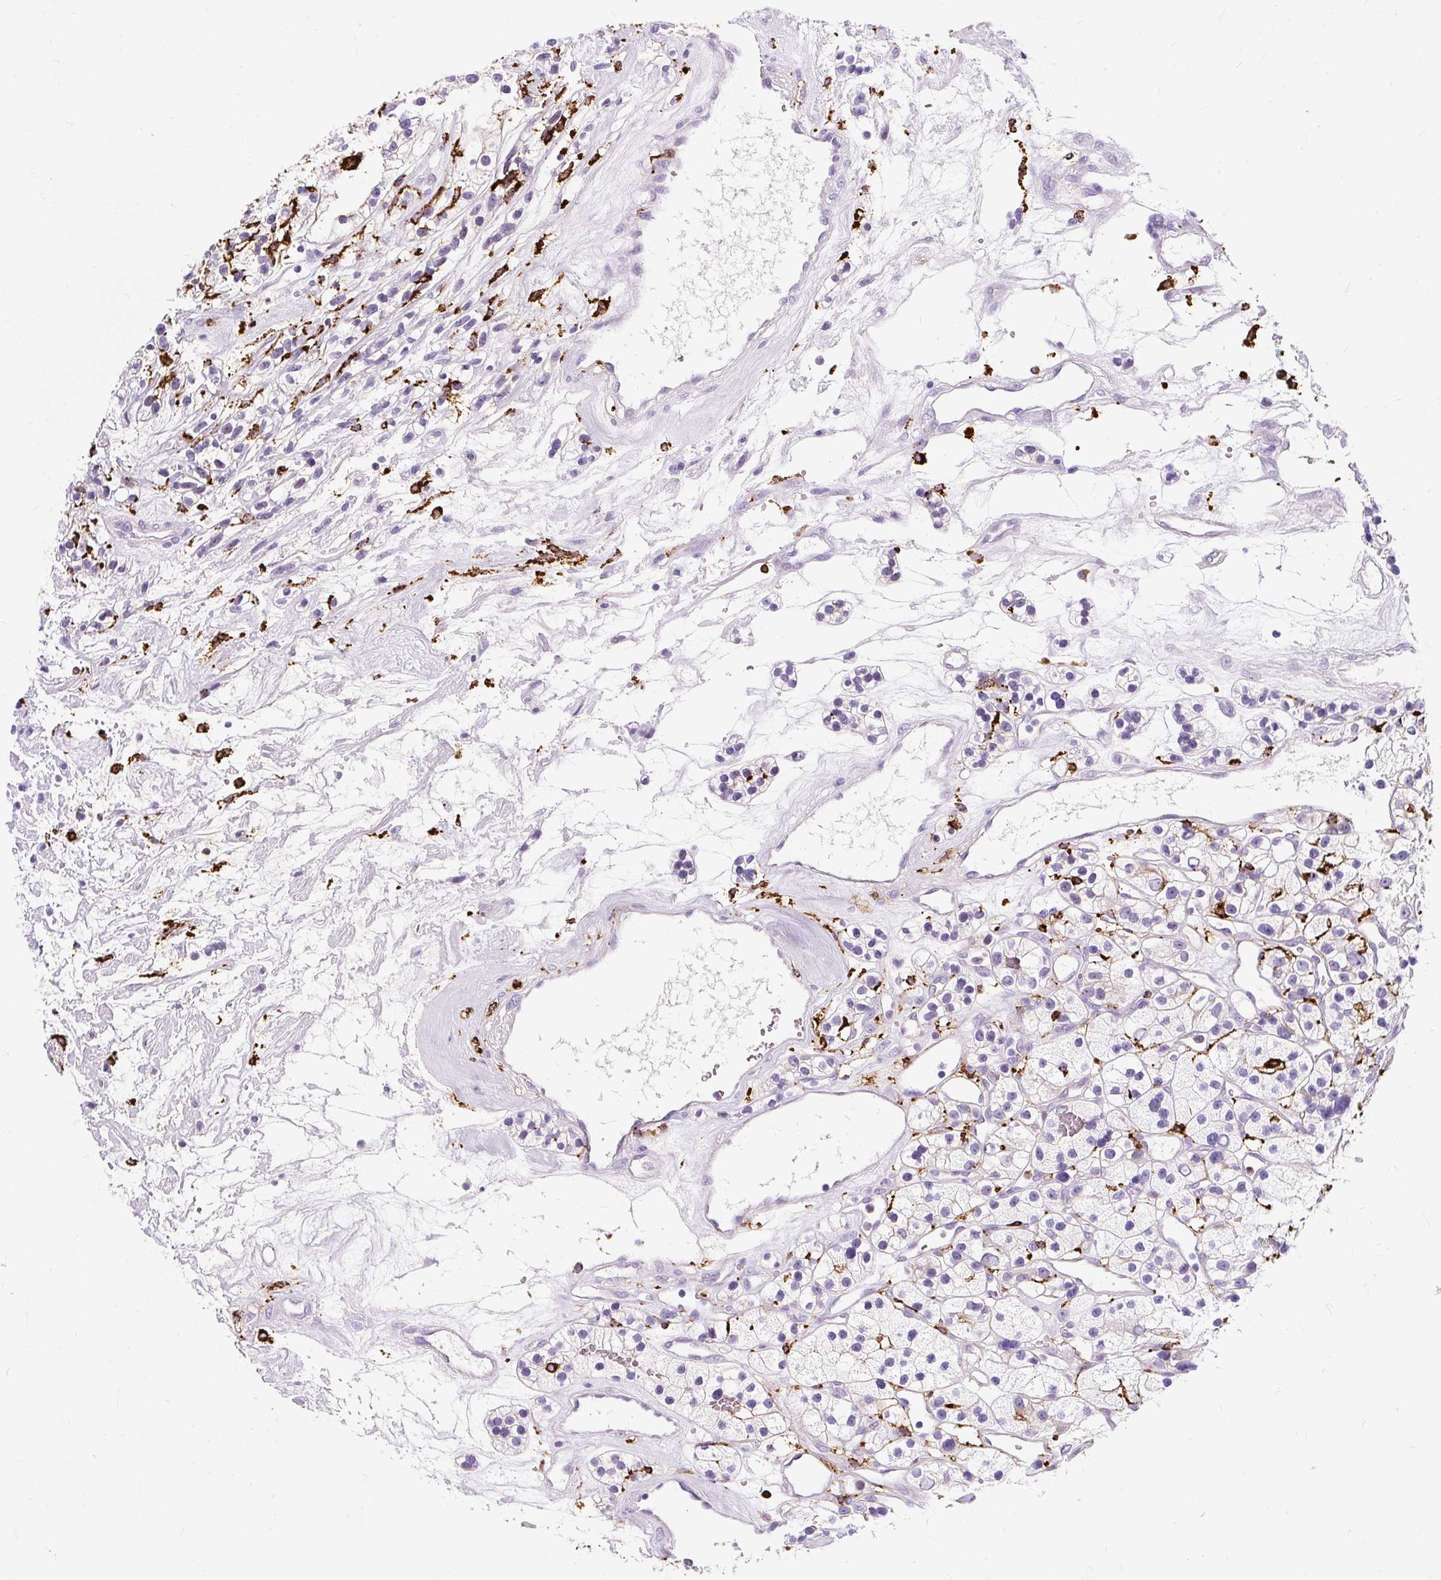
{"staining": {"intensity": "negative", "quantity": "none", "location": "none"}, "tissue": "renal cancer", "cell_type": "Tumor cells", "image_type": "cancer", "snomed": [{"axis": "morphology", "description": "Adenocarcinoma, NOS"}, {"axis": "topography", "description": "Kidney"}], "caption": "Immunohistochemistry (IHC) image of renal cancer stained for a protein (brown), which exhibits no staining in tumor cells.", "gene": "HLA-DRA", "patient": {"sex": "female", "age": 57}}